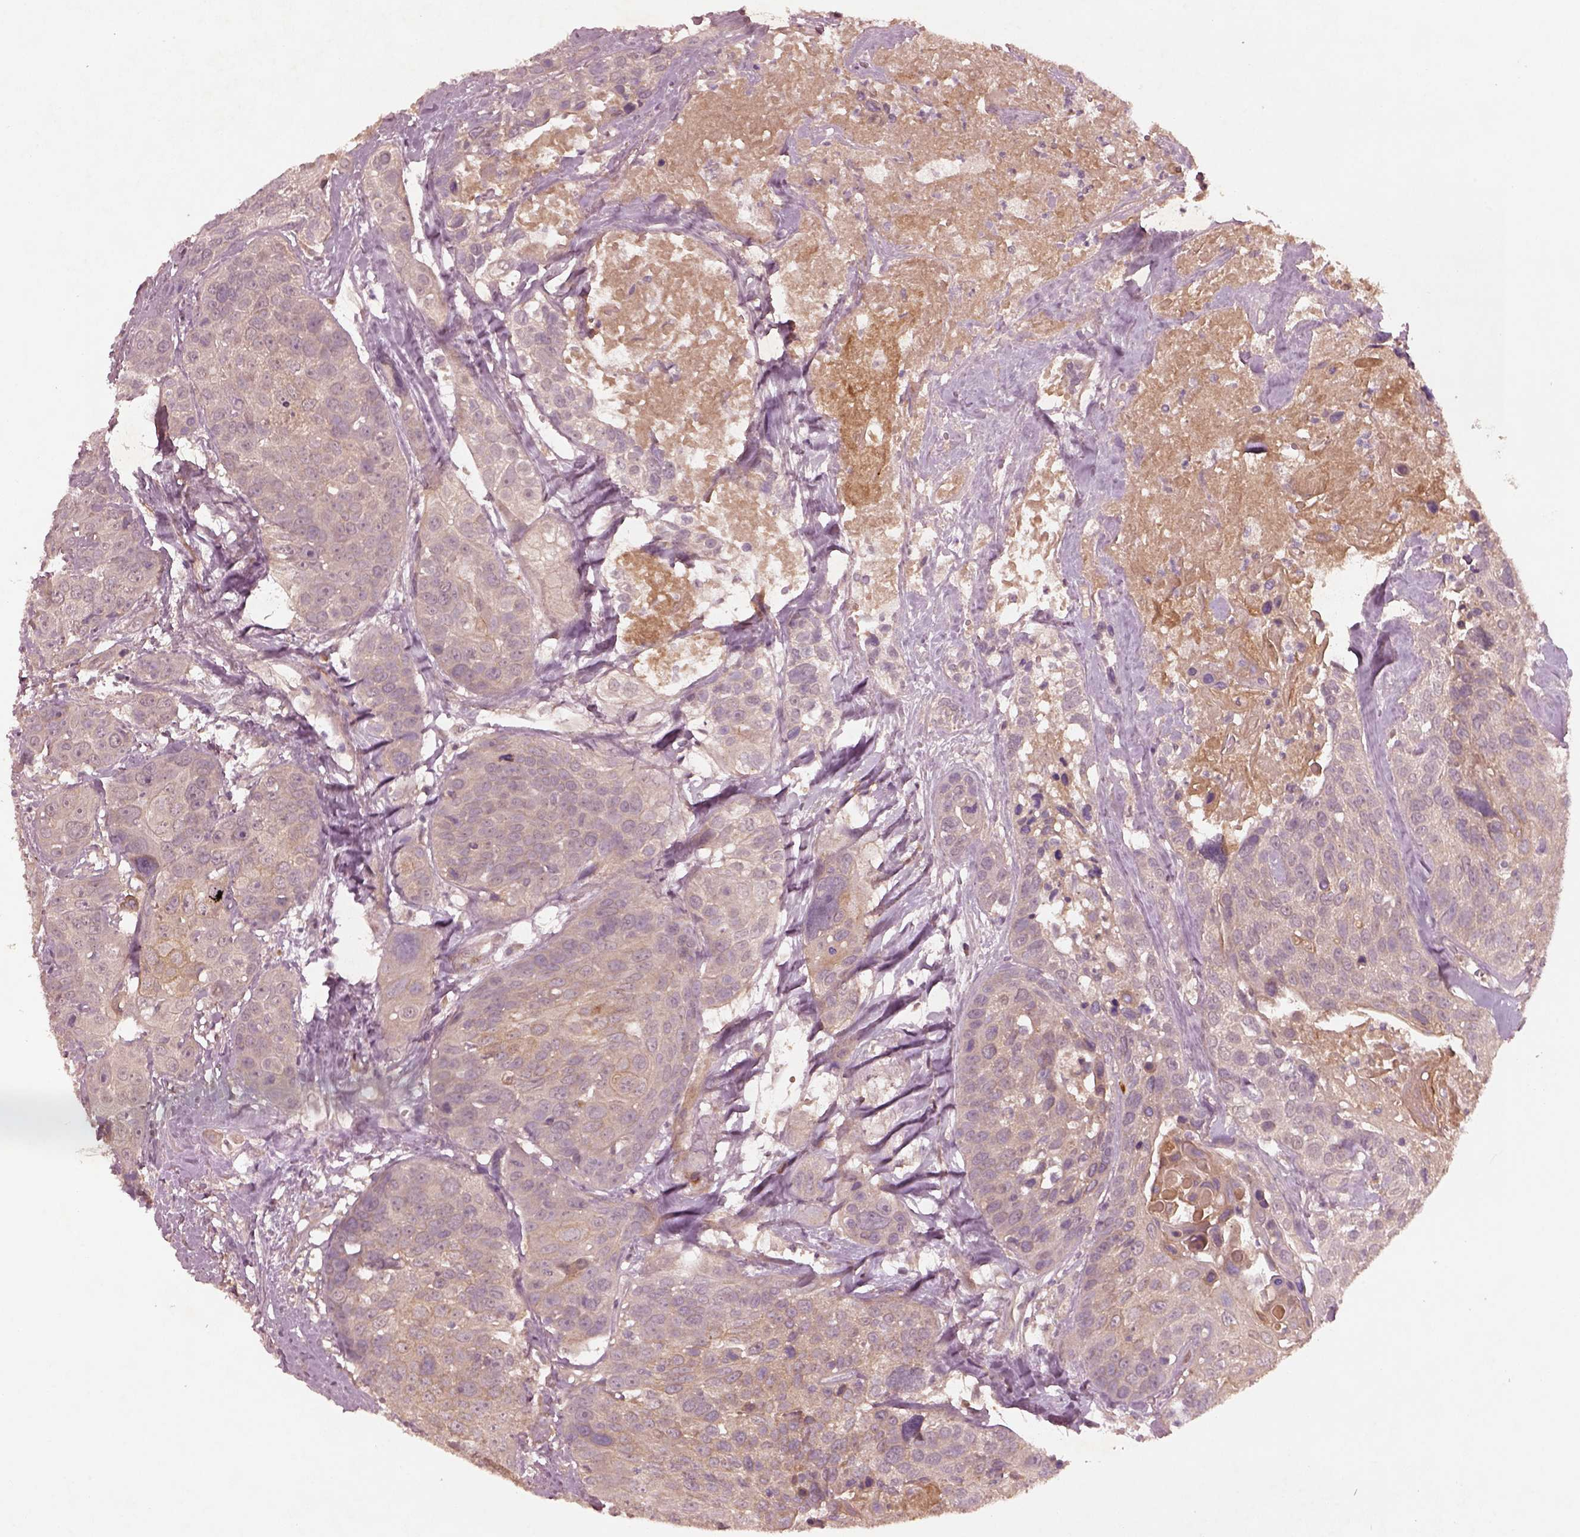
{"staining": {"intensity": "weak", "quantity": "25%-75%", "location": "cytoplasmic/membranous"}, "tissue": "head and neck cancer", "cell_type": "Tumor cells", "image_type": "cancer", "snomed": [{"axis": "morphology", "description": "Squamous cell carcinoma, NOS"}, {"axis": "topography", "description": "Oral tissue"}, {"axis": "topography", "description": "Head-Neck"}], "caption": "Tumor cells display low levels of weak cytoplasmic/membranous staining in approximately 25%-75% of cells in head and neck squamous cell carcinoma.", "gene": "FAM234A", "patient": {"sex": "male", "age": 56}}